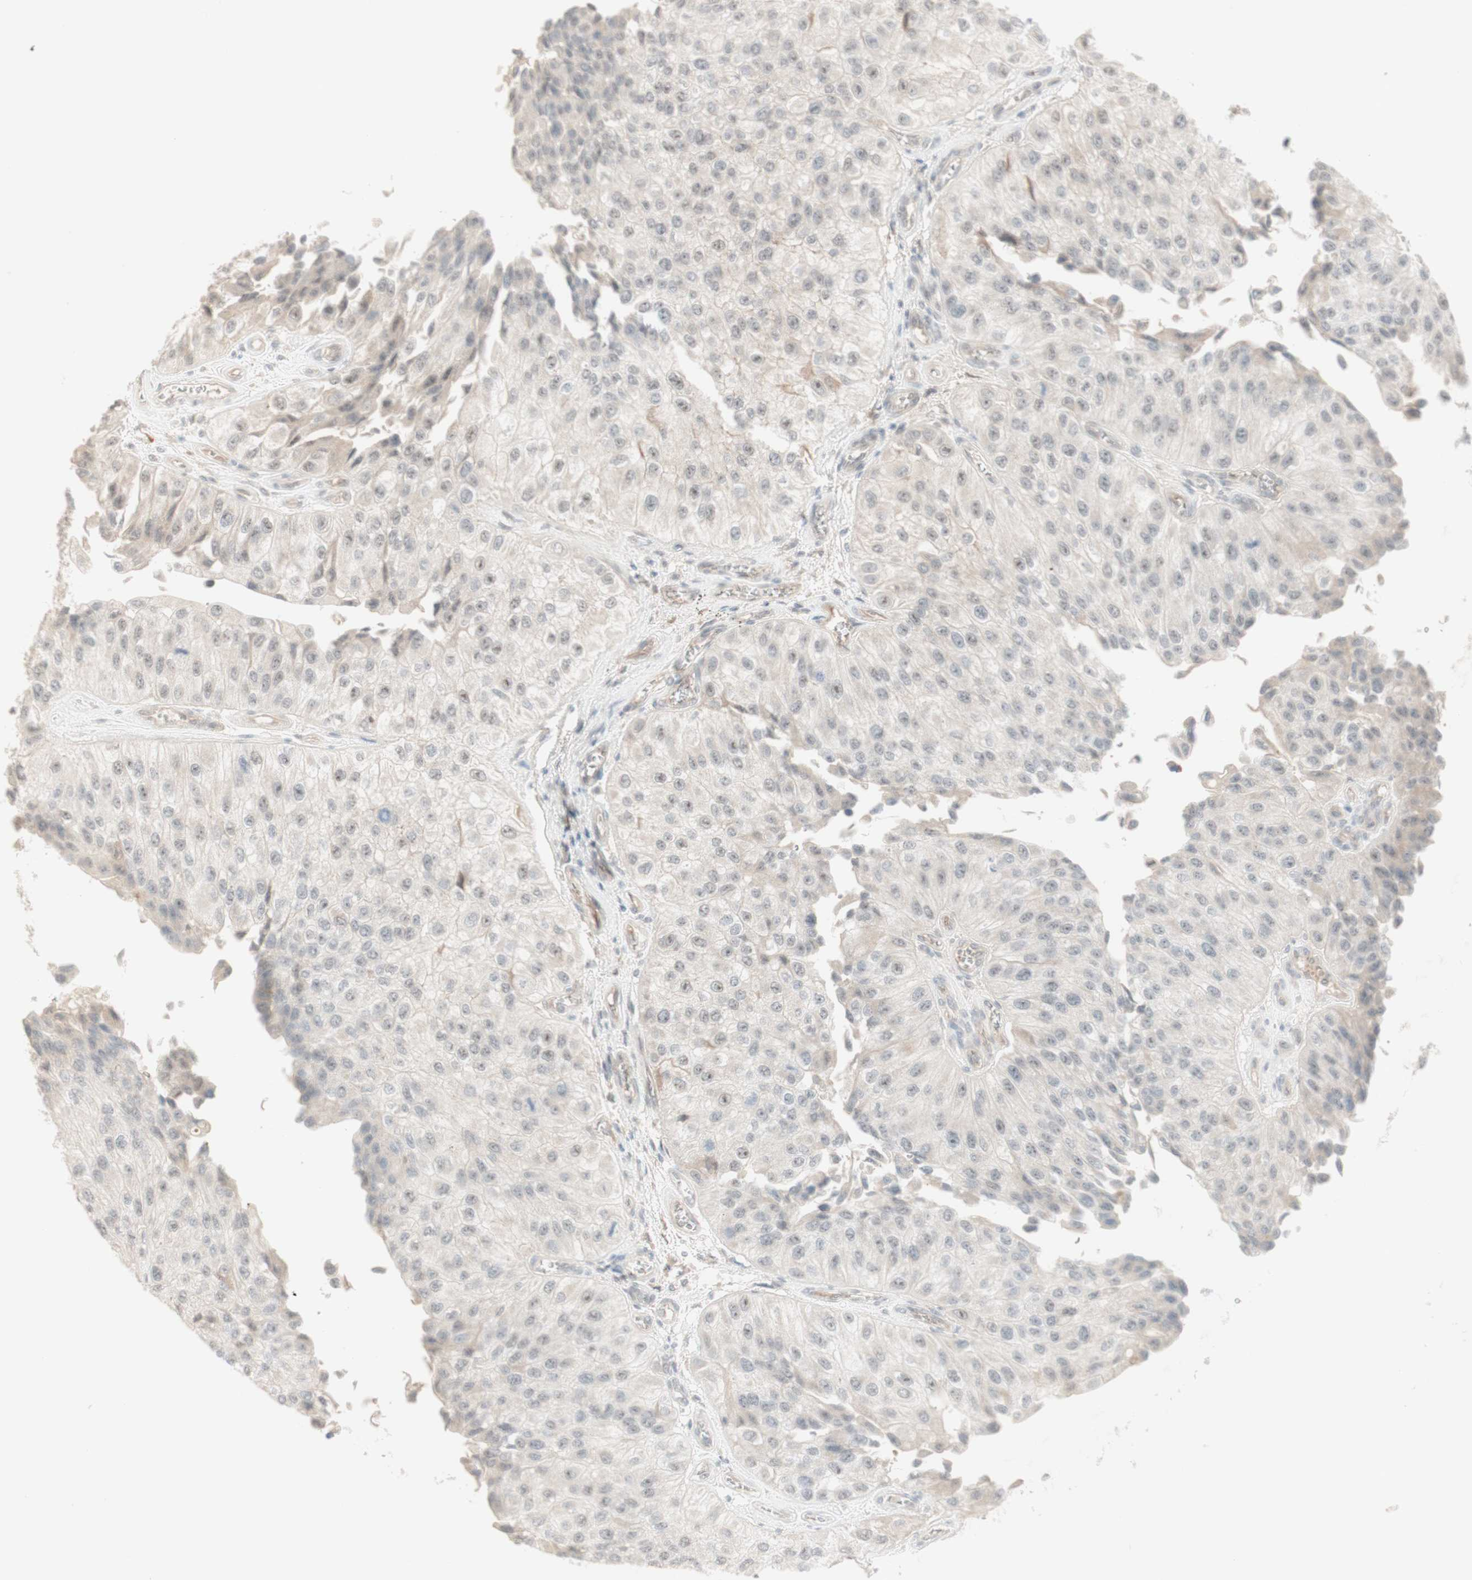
{"staining": {"intensity": "weak", "quantity": ">75%", "location": "cytoplasmic/membranous,nuclear"}, "tissue": "urothelial cancer", "cell_type": "Tumor cells", "image_type": "cancer", "snomed": [{"axis": "morphology", "description": "Urothelial carcinoma, High grade"}, {"axis": "topography", "description": "Kidney"}, {"axis": "topography", "description": "Urinary bladder"}], "caption": "Immunohistochemical staining of human urothelial carcinoma (high-grade) exhibits weak cytoplasmic/membranous and nuclear protein expression in about >75% of tumor cells.", "gene": "PLCD4", "patient": {"sex": "male", "age": 77}}